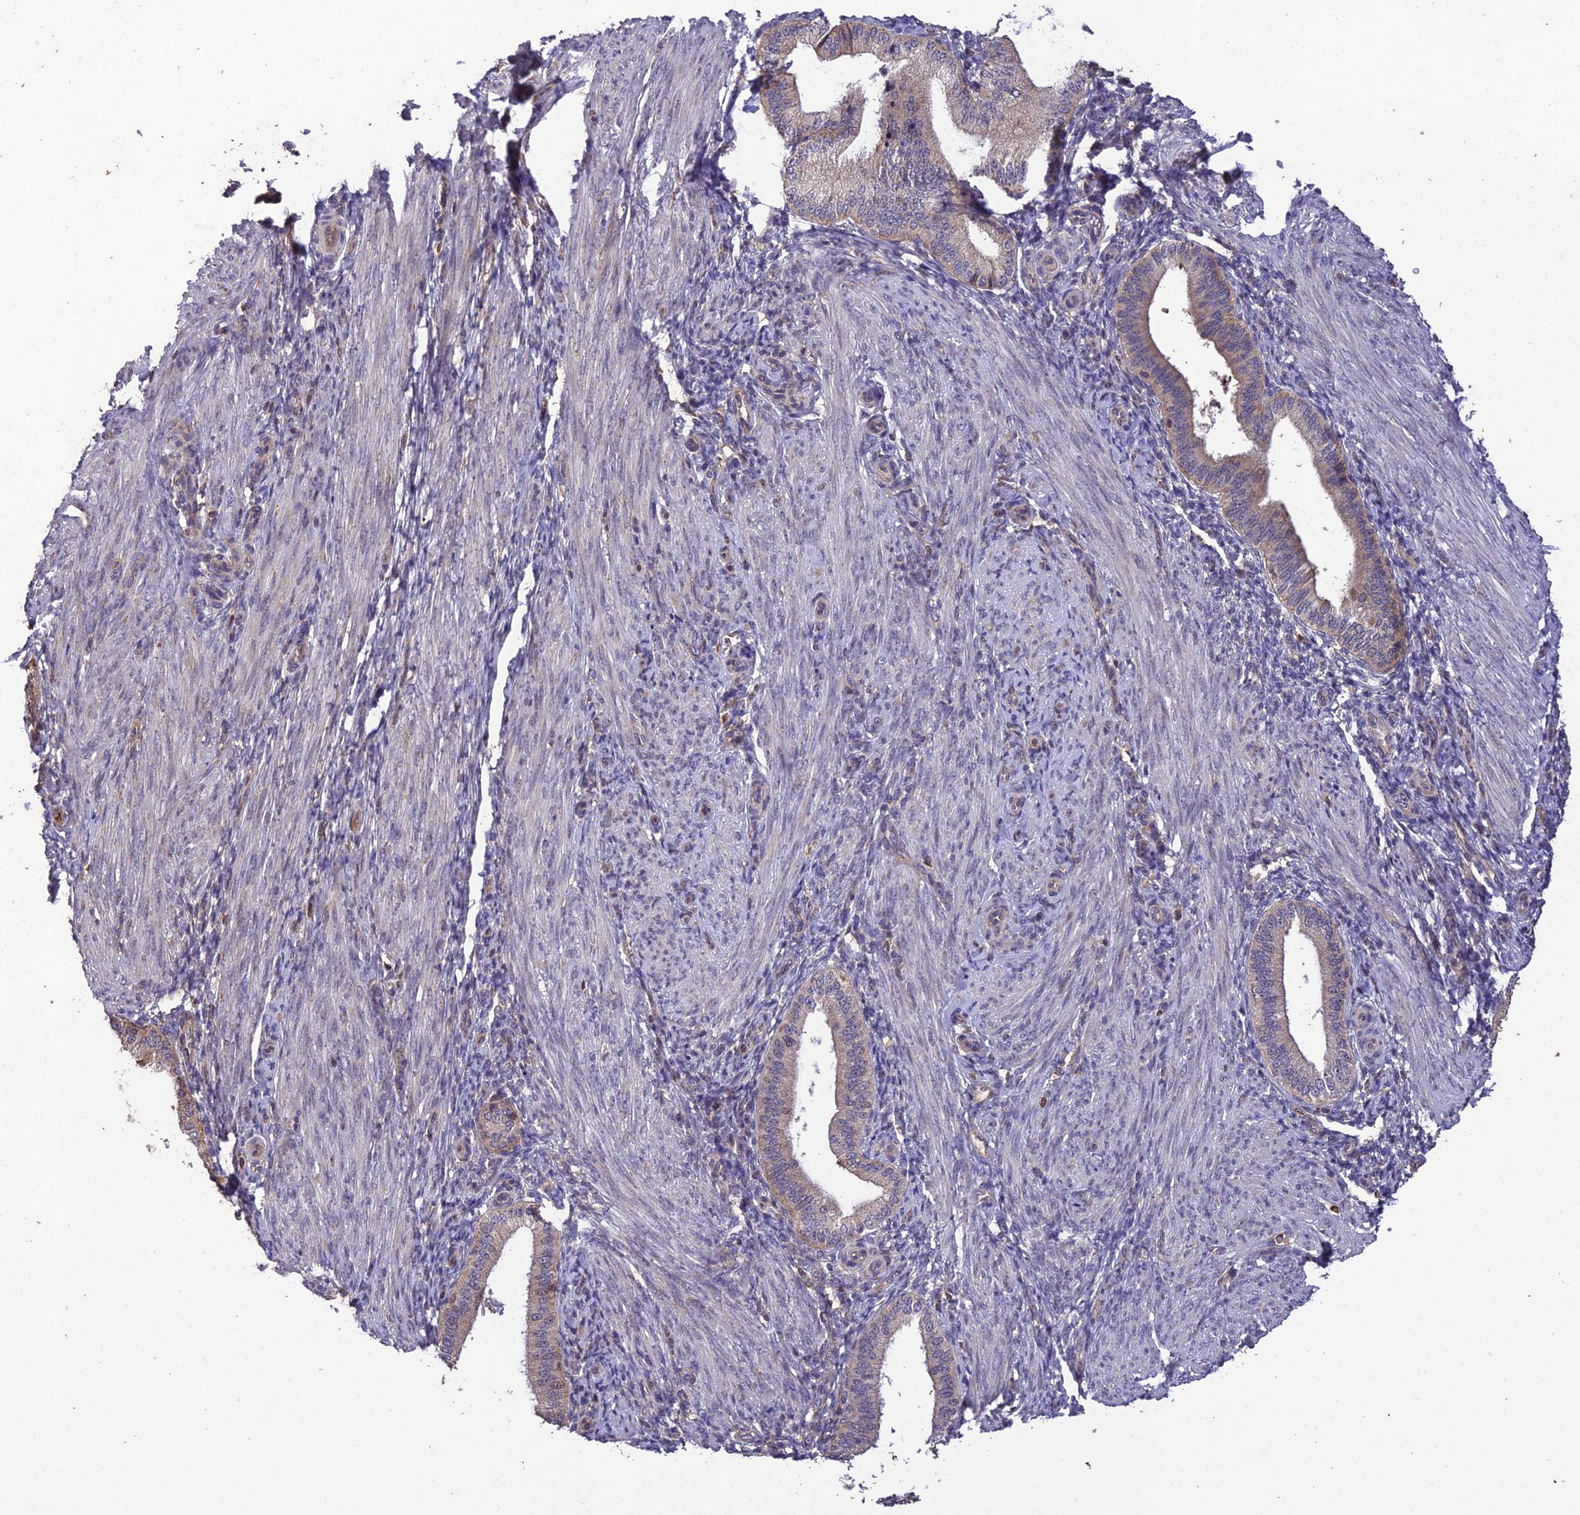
{"staining": {"intensity": "moderate", "quantity": "<25%", "location": "cytoplasmic/membranous"}, "tissue": "endometrium", "cell_type": "Cells in endometrial stroma", "image_type": "normal", "snomed": [{"axis": "morphology", "description": "Normal tissue, NOS"}, {"axis": "topography", "description": "Endometrium"}], "caption": "Unremarkable endometrium was stained to show a protein in brown. There is low levels of moderate cytoplasmic/membranous expression in about <25% of cells in endometrial stroma. The protein of interest is shown in brown color, while the nuclei are stained blue.", "gene": "MIOS", "patient": {"sex": "female", "age": 39}}